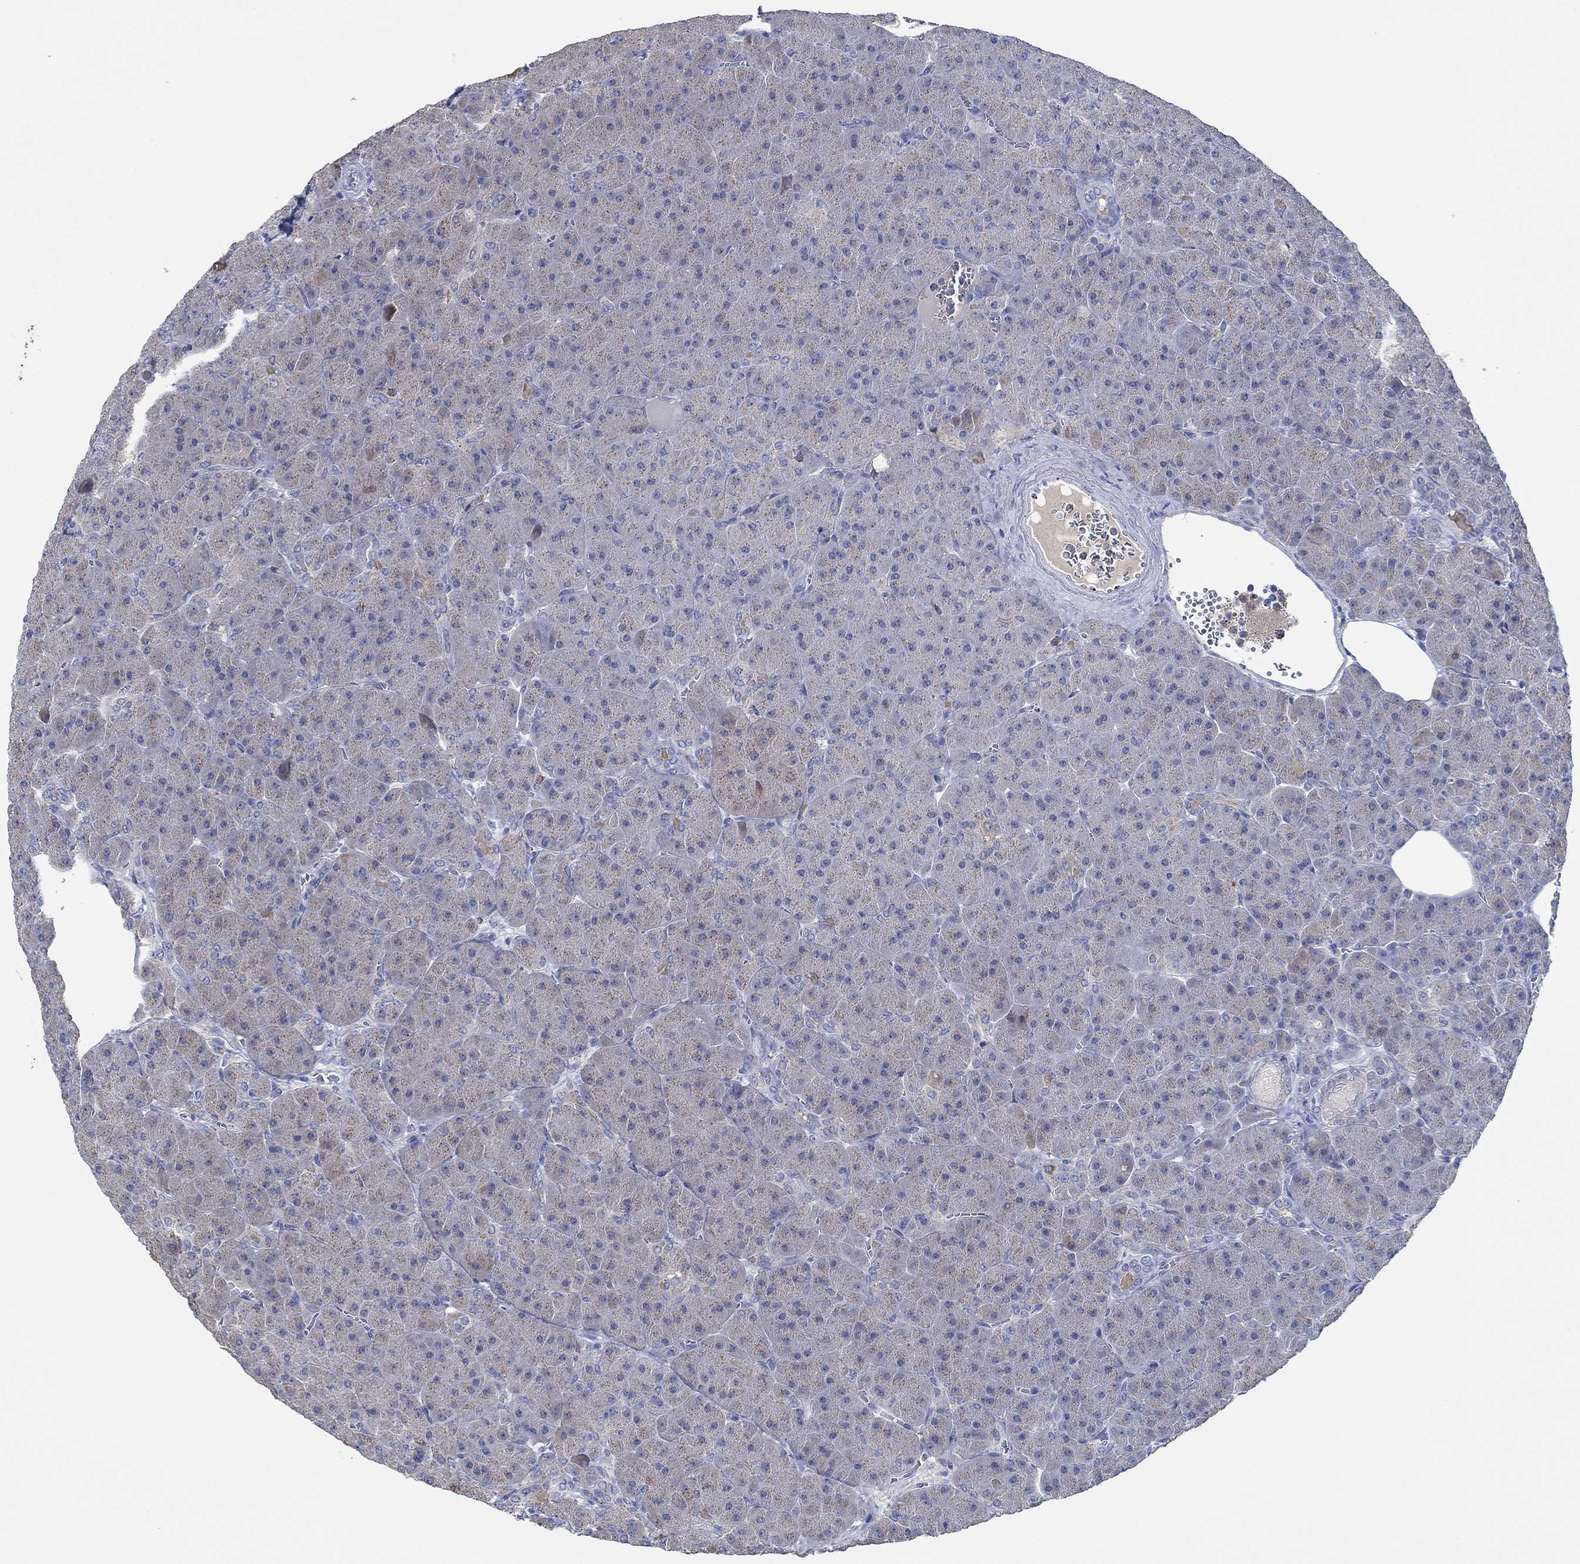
{"staining": {"intensity": "negative", "quantity": "none", "location": "none"}, "tissue": "pancreas", "cell_type": "Exocrine glandular cells", "image_type": "normal", "snomed": [{"axis": "morphology", "description": "Normal tissue, NOS"}, {"axis": "topography", "description": "Pancreas"}], "caption": "Histopathology image shows no significant protein staining in exocrine glandular cells of normal pancreas. (Brightfield microscopy of DAB immunohistochemistry (IHC) at high magnification).", "gene": "CPM", "patient": {"sex": "male", "age": 61}}